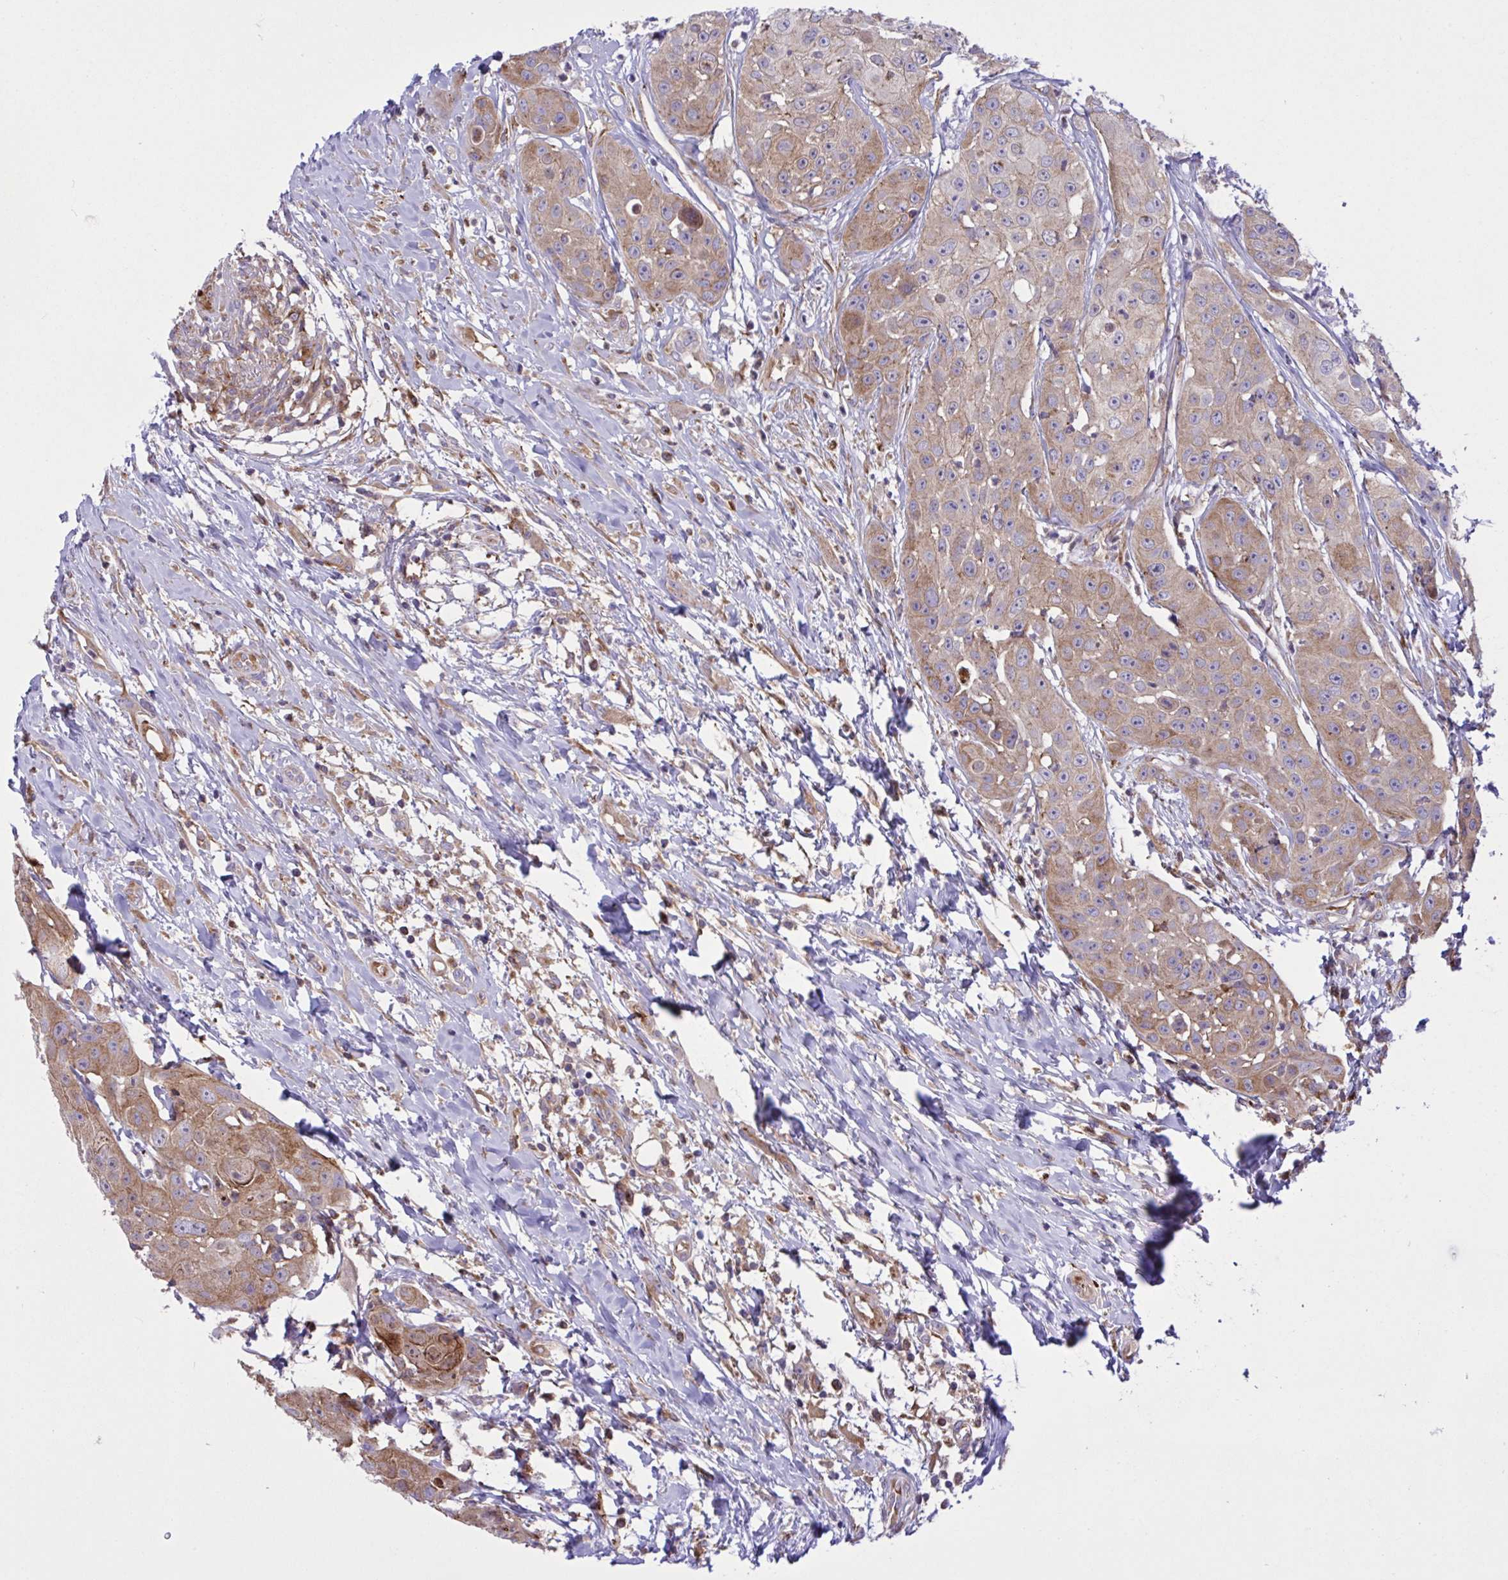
{"staining": {"intensity": "moderate", "quantity": ">75%", "location": "cytoplasmic/membranous"}, "tissue": "head and neck cancer", "cell_type": "Tumor cells", "image_type": "cancer", "snomed": [{"axis": "morphology", "description": "Squamous cell carcinoma, NOS"}, {"axis": "topography", "description": "Head-Neck"}], "caption": "Squamous cell carcinoma (head and neck) stained for a protein exhibits moderate cytoplasmic/membranous positivity in tumor cells.", "gene": "OR51M1", "patient": {"sex": "male", "age": 83}}